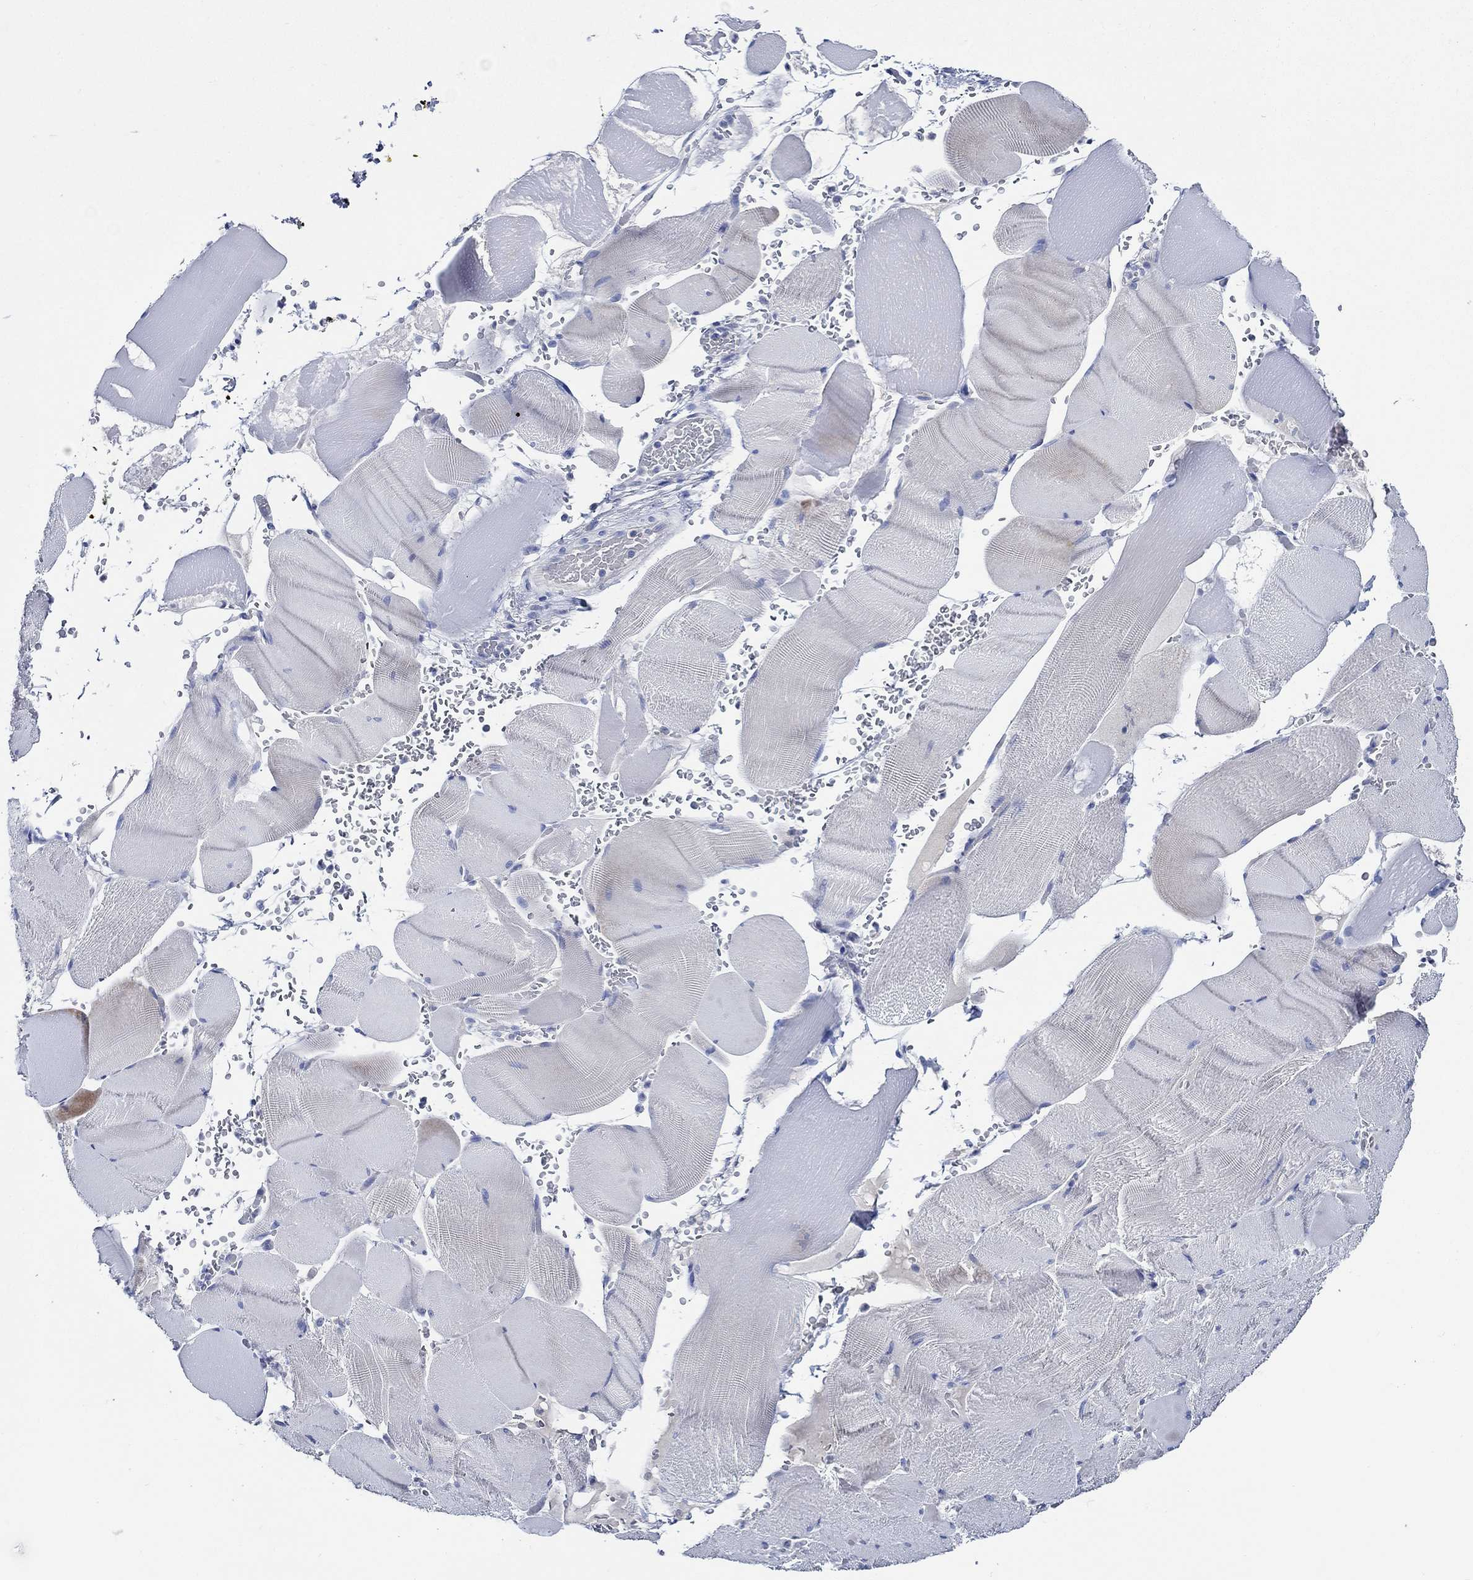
{"staining": {"intensity": "negative", "quantity": "none", "location": "none"}, "tissue": "skeletal muscle", "cell_type": "Myocytes", "image_type": "normal", "snomed": [{"axis": "morphology", "description": "Normal tissue, NOS"}, {"axis": "topography", "description": "Skeletal muscle"}], "caption": "This is an immunohistochemistry micrograph of unremarkable skeletal muscle. There is no positivity in myocytes.", "gene": "SKOR1", "patient": {"sex": "male", "age": 56}}